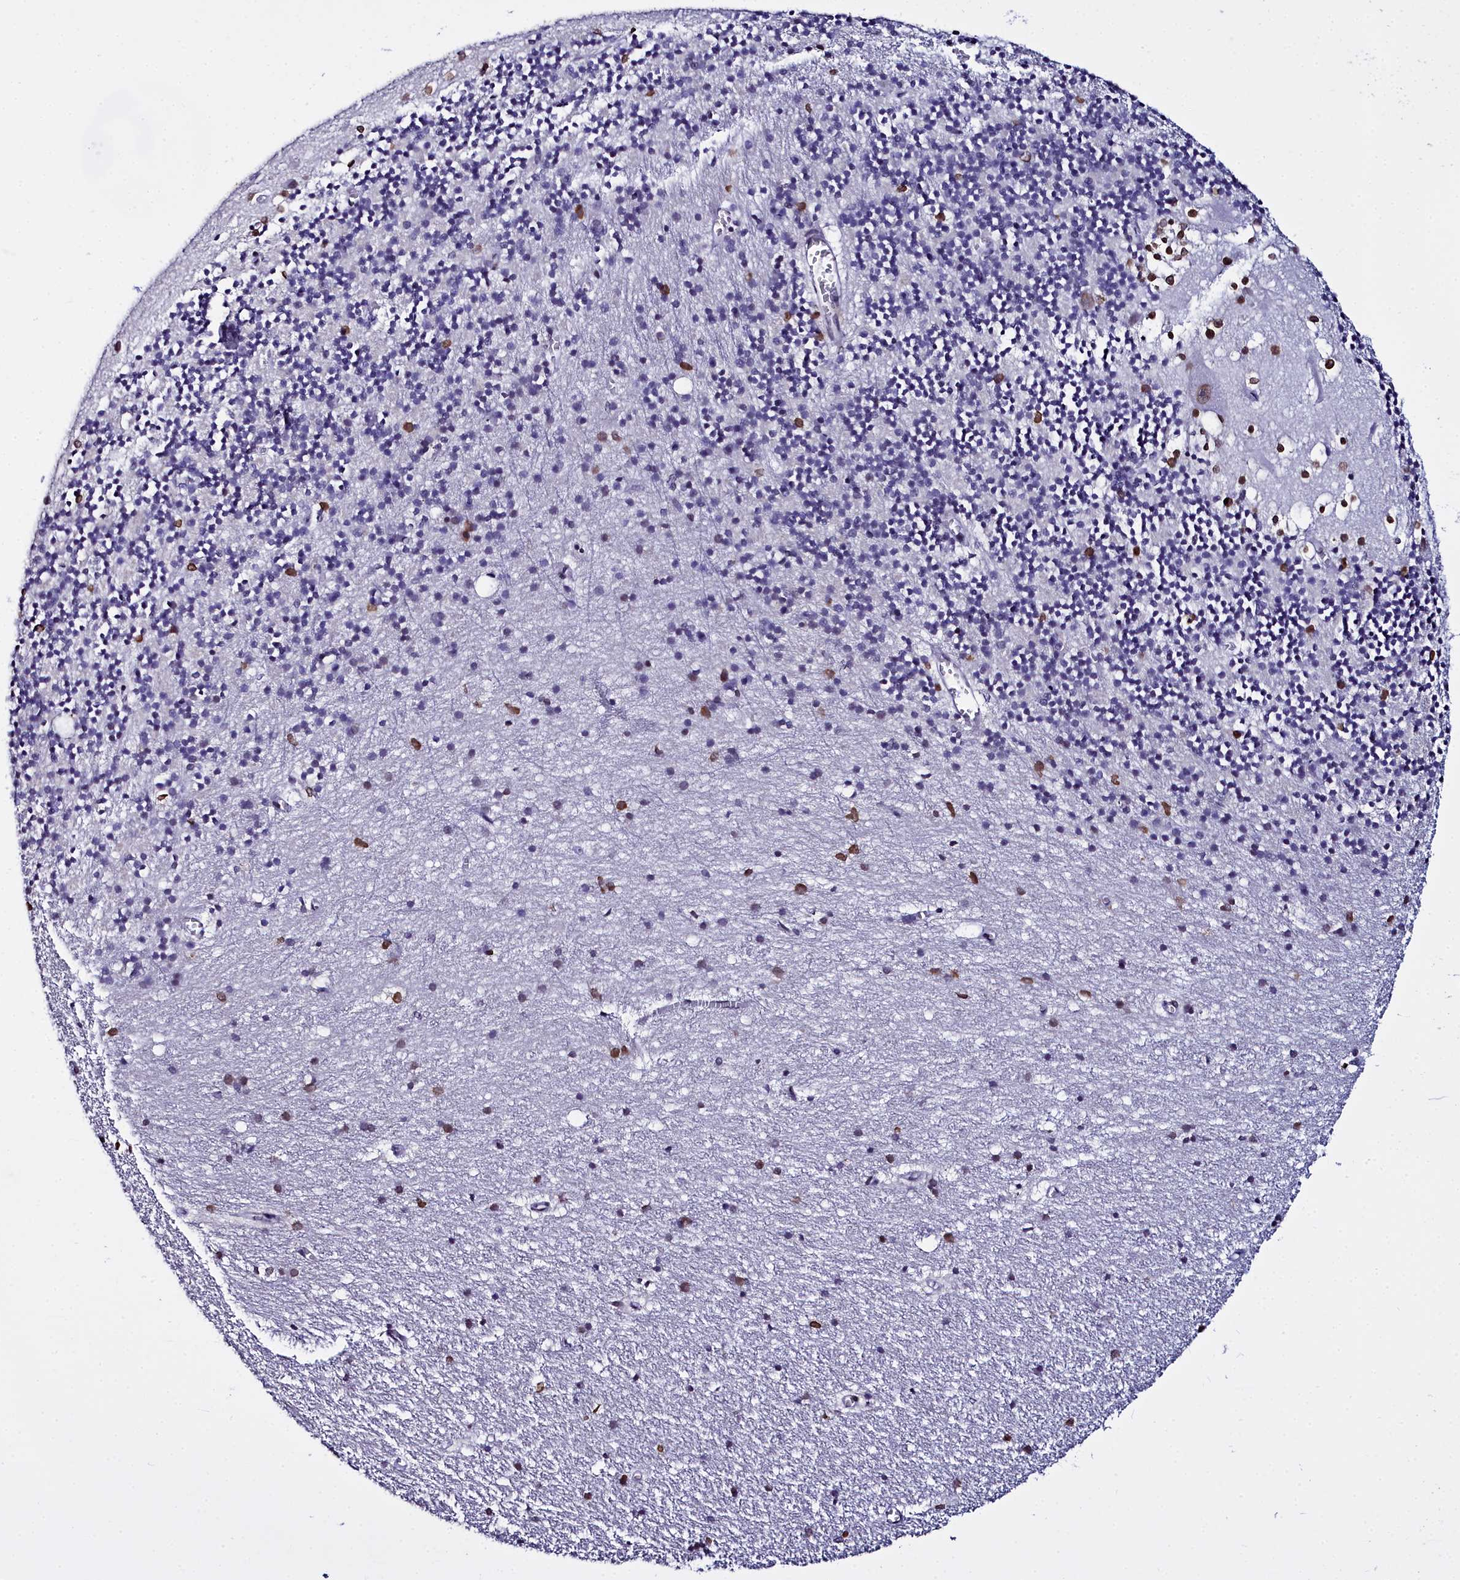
{"staining": {"intensity": "weak", "quantity": "<25%", "location": "nuclear"}, "tissue": "cerebellum", "cell_type": "Cells in granular layer", "image_type": "normal", "snomed": [{"axis": "morphology", "description": "Normal tissue, NOS"}, {"axis": "topography", "description": "Cerebellum"}], "caption": "Human cerebellum stained for a protein using IHC demonstrates no expression in cells in granular layer.", "gene": "CCDC97", "patient": {"sex": "male", "age": 54}}